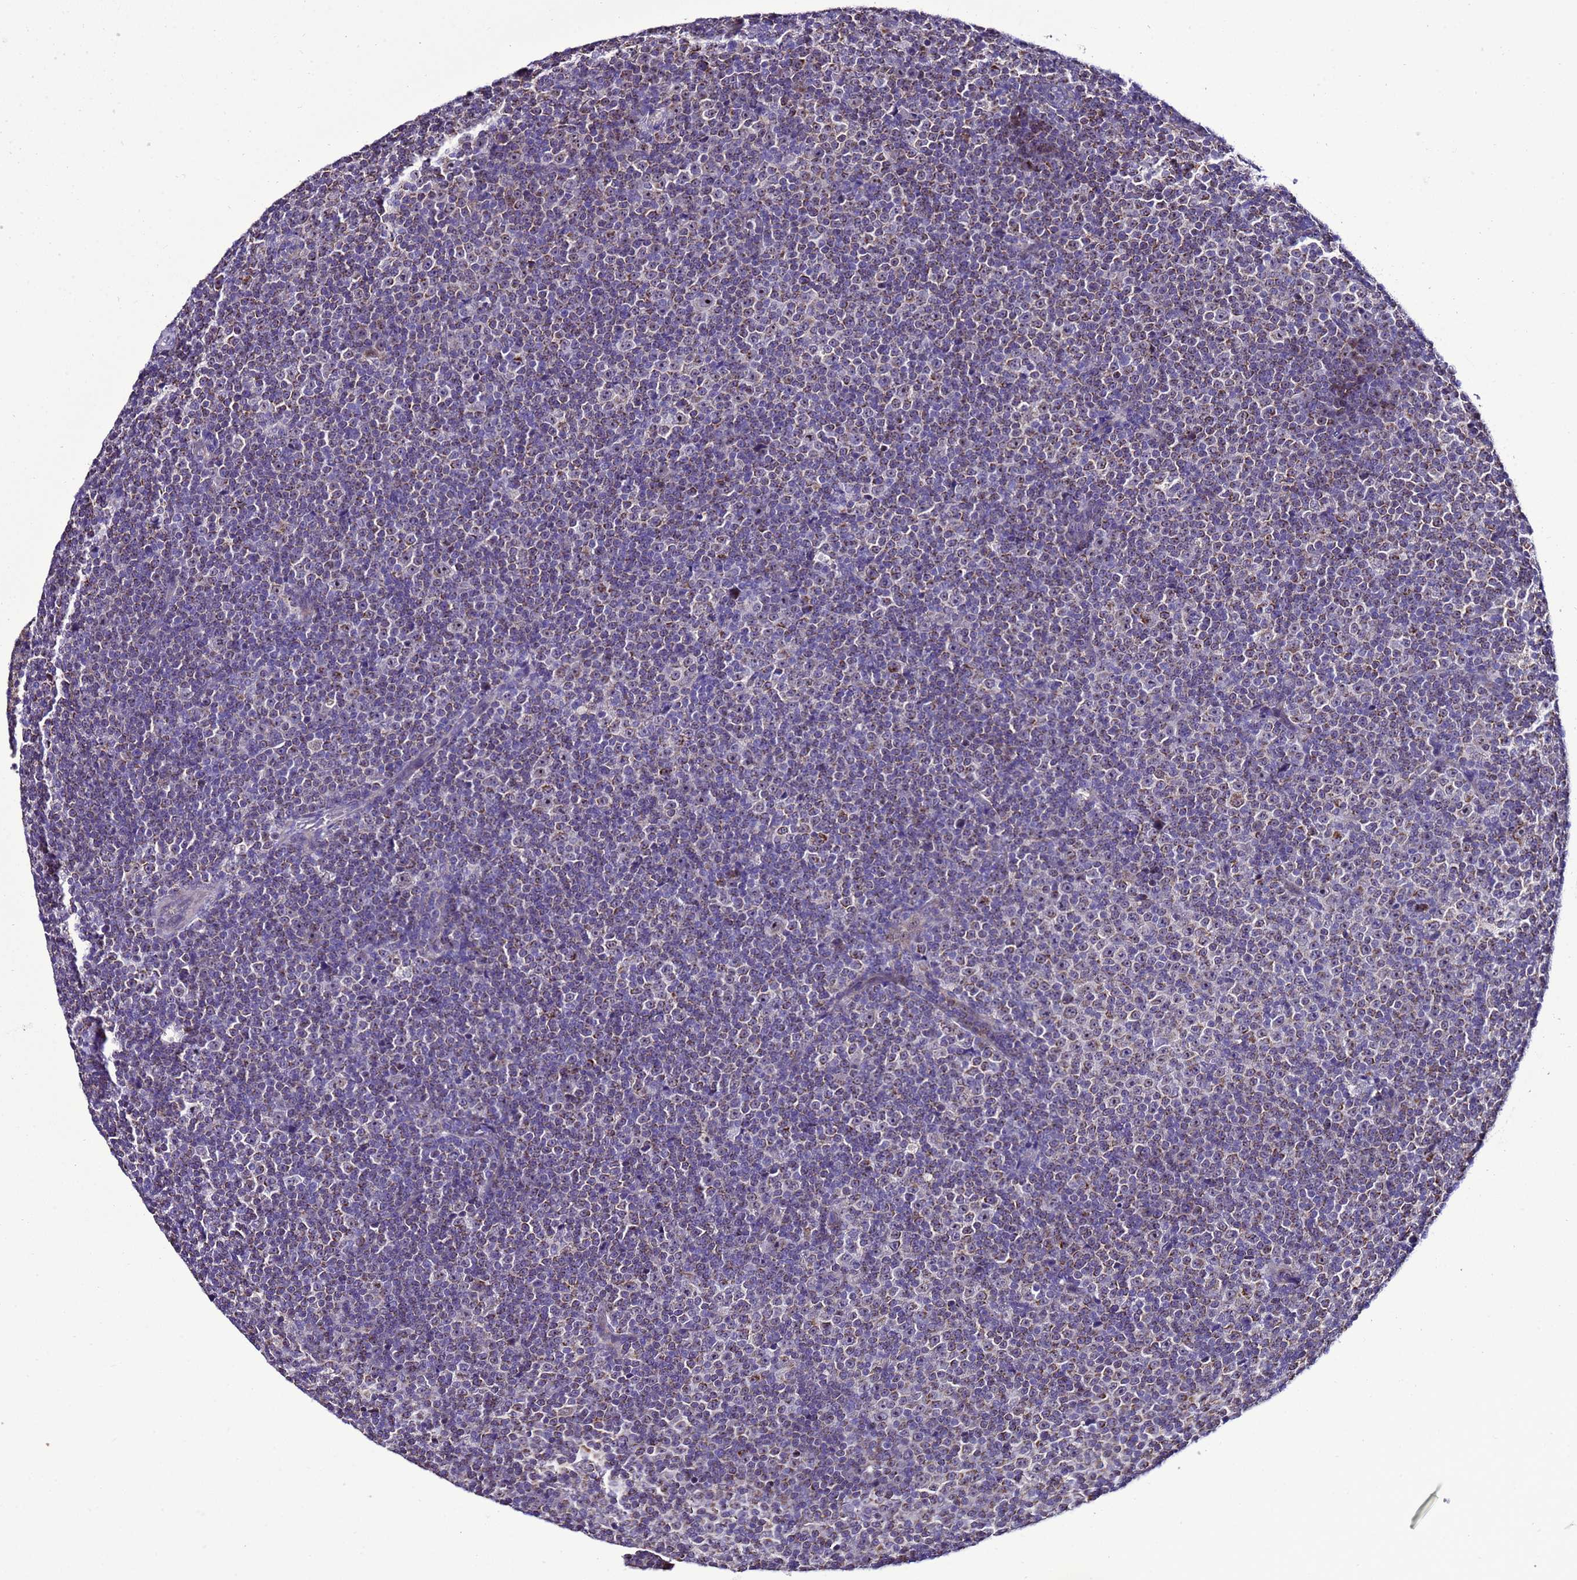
{"staining": {"intensity": "weak", "quantity": "25%-75%", "location": "cytoplasmic/membranous"}, "tissue": "lymphoma", "cell_type": "Tumor cells", "image_type": "cancer", "snomed": [{"axis": "morphology", "description": "Malignant lymphoma, non-Hodgkin's type, Low grade"}, {"axis": "topography", "description": "Lymph node"}], "caption": "Lymphoma was stained to show a protein in brown. There is low levels of weak cytoplasmic/membranous staining in about 25%-75% of tumor cells.", "gene": "DPH6", "patient": {"sex": "female", "age": 67}}